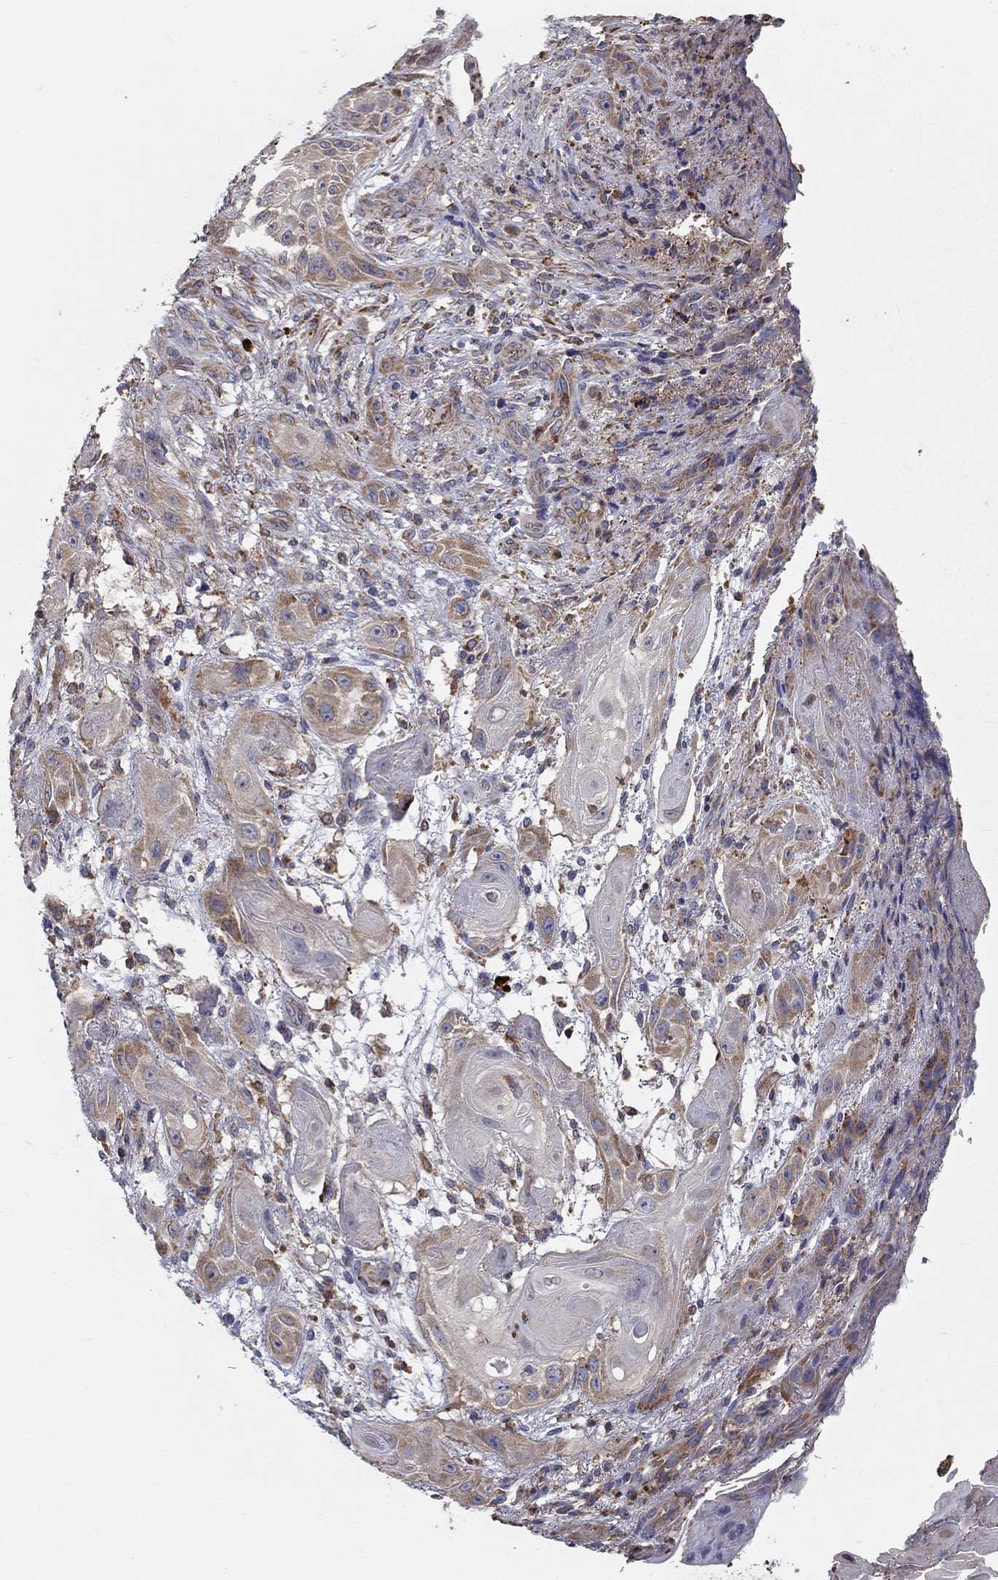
{"staining": {"intensity": "moderate", "quantity": "<25%", "location": "cytoplasmic/membranous"}, "tissue": "skin cancer", "cell_type": "Tumor cells", "image_type": "cancer", "snomed": [{"axis": "morphology", "description": "Squamous cell carcinoma, NOS"}, {"axis": "topography", "description": "Skin"}], "caption": "Skin cancer (squamous cell carcinoma) was stained to show a protein in brown. There is low levels of moderate cytoplasmic/membranous positivity in approximately <25% of tumor cells.", "gene": "PRDX4", "patient": {"sex": "male", "age": 62}}